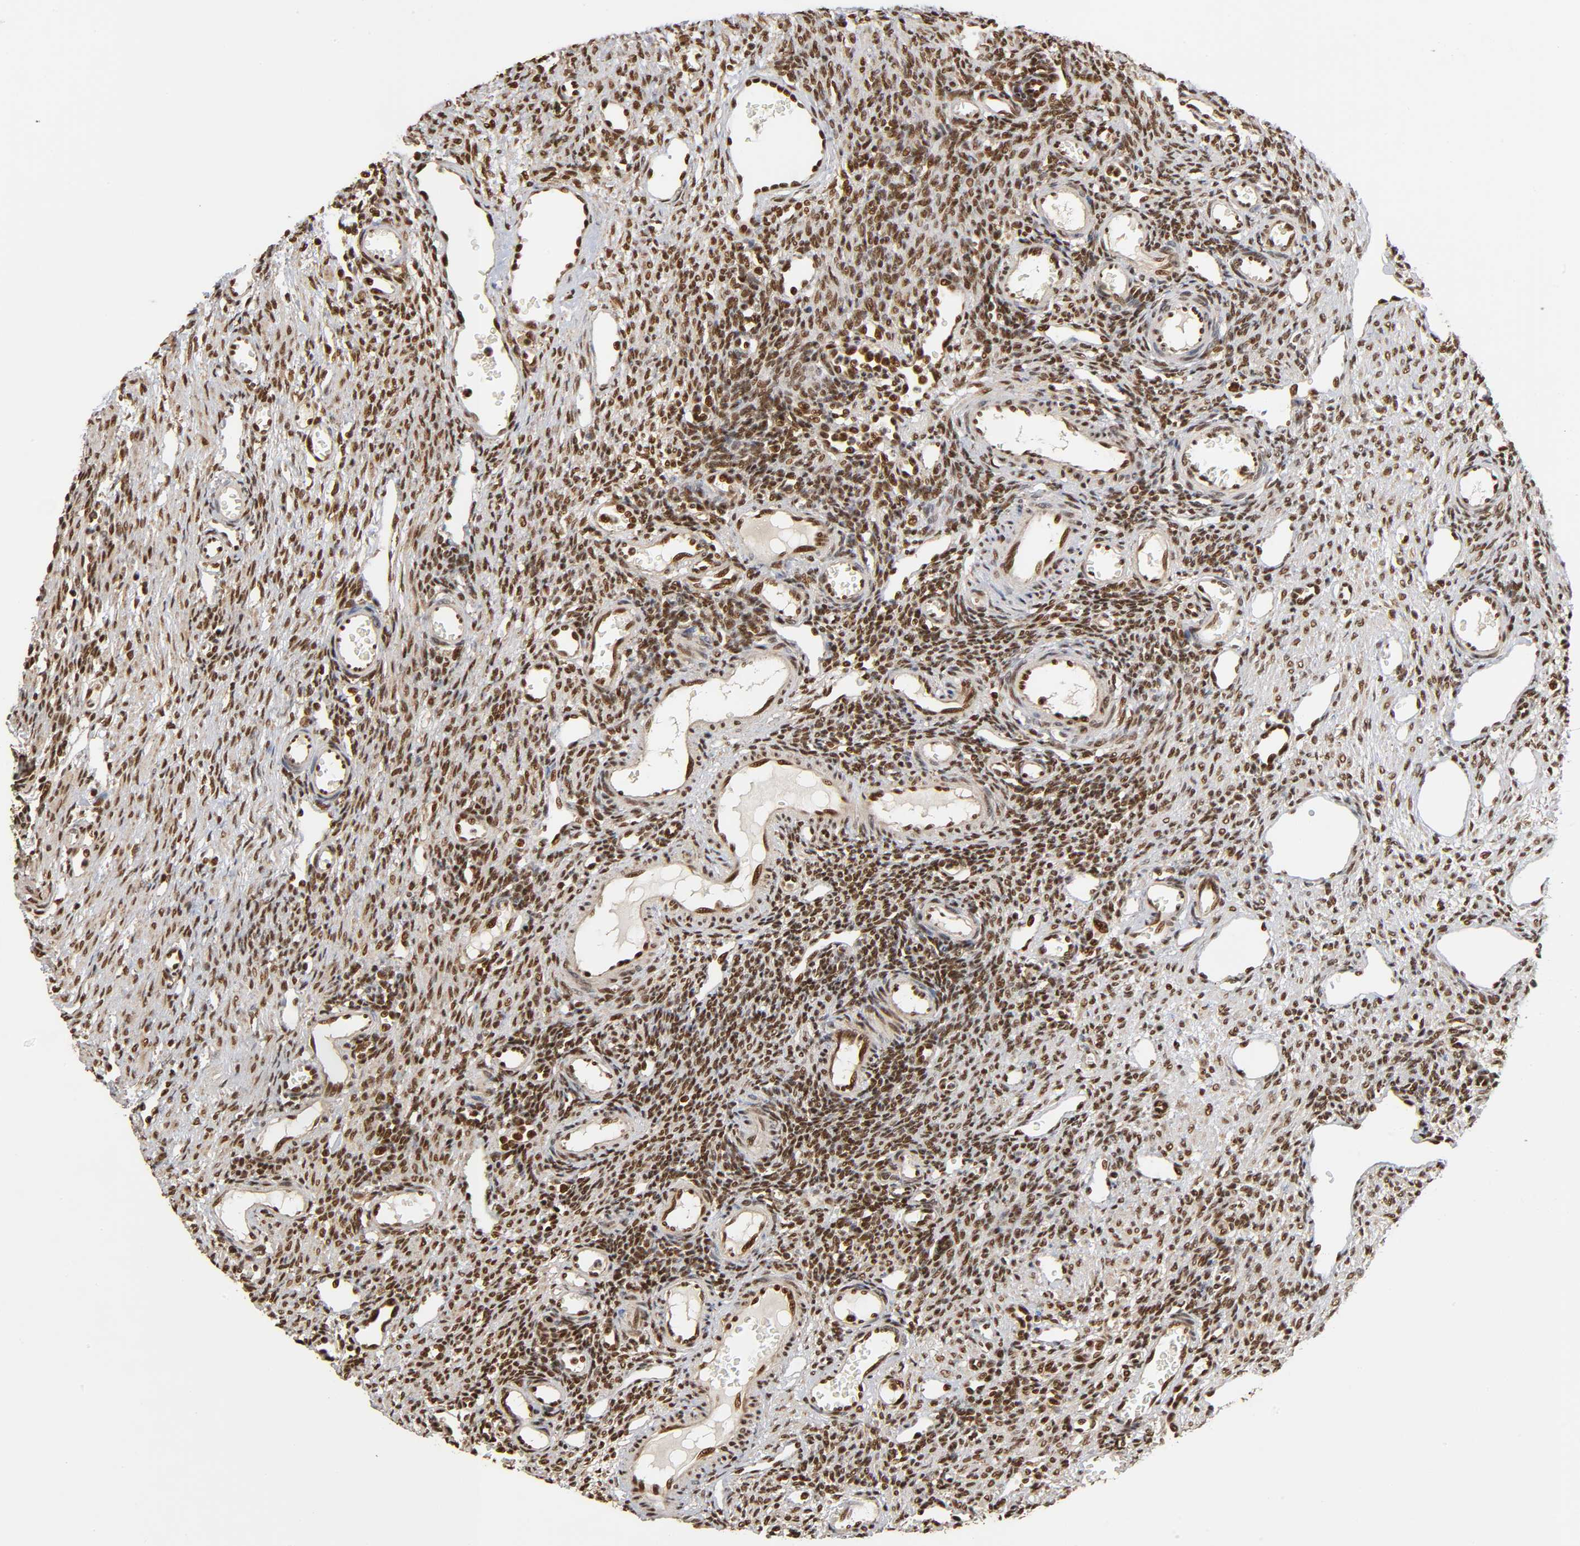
{"staining": {"intensity": "strong", "quantity": ">75%", "location": "nuclear"}, "tissue": "ovary", "cell_type": "Ovarian stroma cells", "image_type": "normal", "snomed": [{"axis": "morphology", "description": "Normal tissue, NOS"}, {"axis": "topography", "description": "Ovary"}], "caption": "Approximately >75% of ovarian stroma cells in unremarkable human ovary show strong nuclear protein expression as visualized by brown immunohistochemical staining.", "gene": "RNF122", "patient": {"sex": "female", "age": 33}}